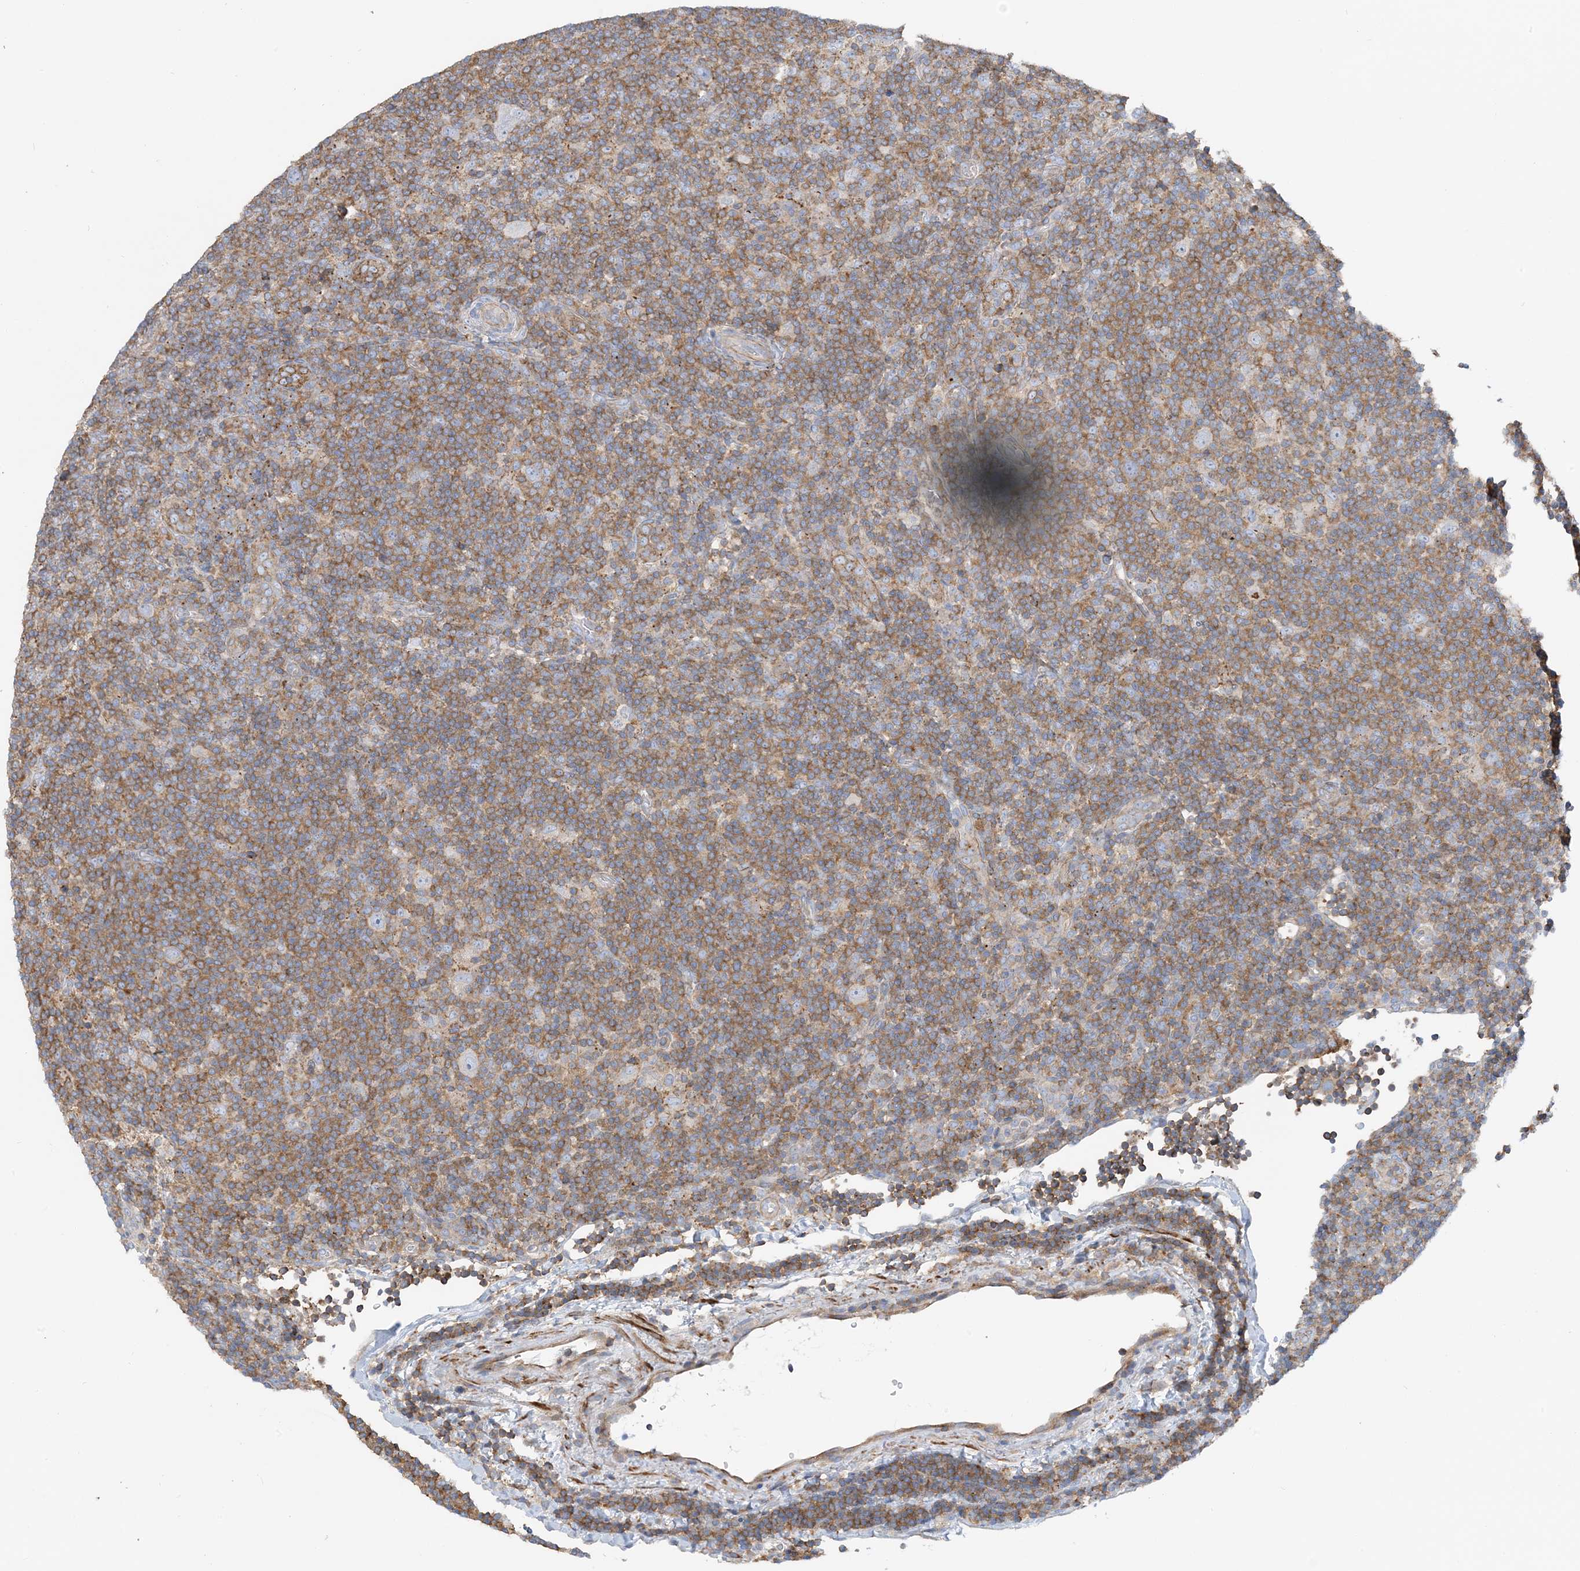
{"staining": {"intensity": "negative", "quantity": "none", "location": "none"}, "tissue": "lymphoma", "cell_type": "Tumor cells", "image_type": "cancer", "snomed": [{"axis": "morphology", "description": "Hodgkin's disease, NOS"}, {"axis": "topography", "description": "Lymph node"}], "caption": "High power microscopy image of an immunohistochemistry image of lymphoma, revealing no significant staining in tumor cells.", "gene": "CALHM5", "patient": {"sex": "female", "age": 57}}